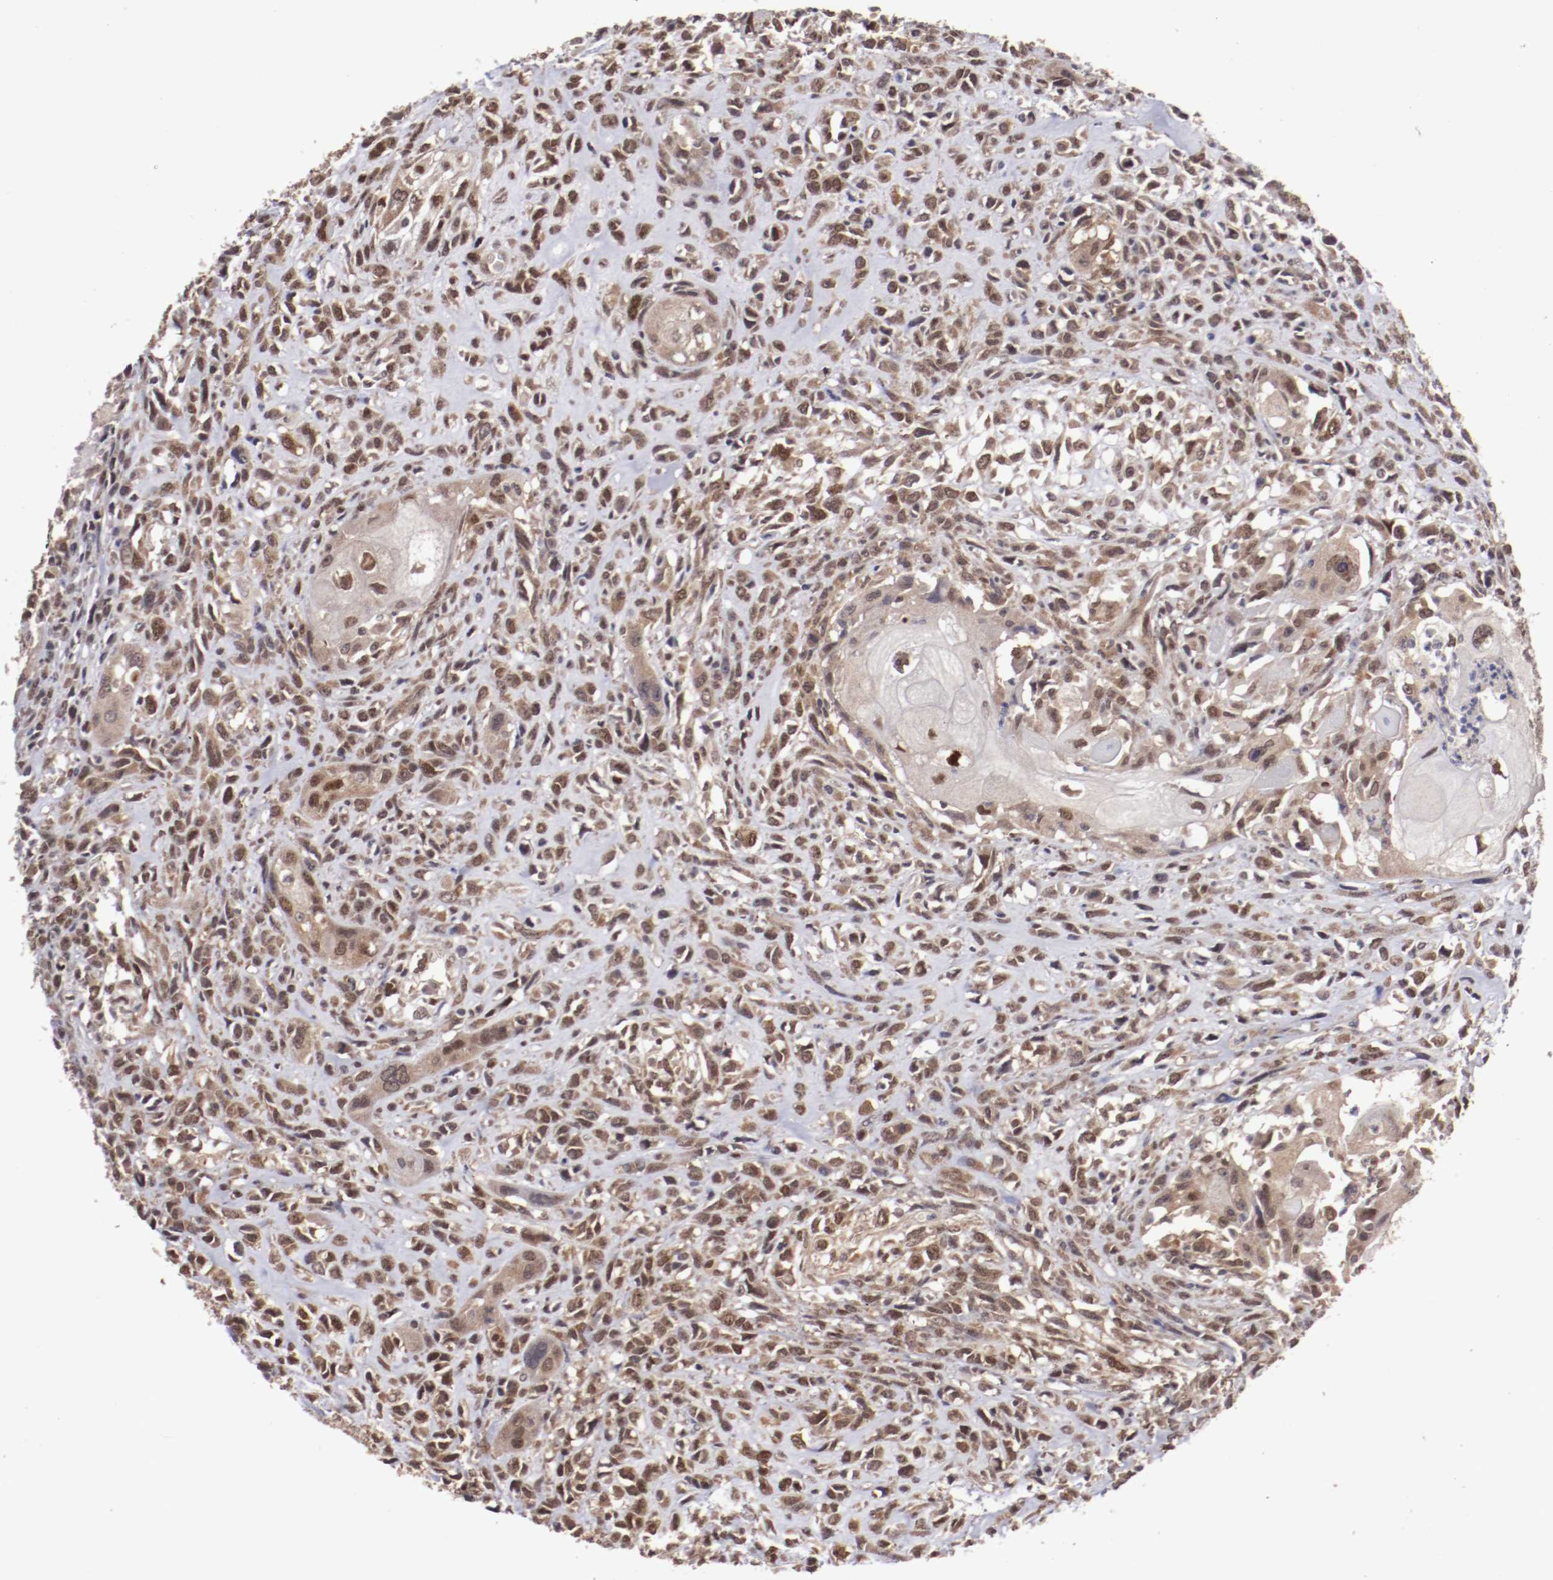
{"staining": {"intensity": "moderate", "quantity": ">75%", "location": "cytoplasmic/membranous,nuclear"}, "tissue": "head and neck cancer", "cell_type": "Tumor cells", "image_type": "cancer", "snomed": [{"axis": "morphology", "description": "Neoplasm, malignant, NOS"}, {"axis": "topography", "description": "Salivary gland"}, {"axis": "topography", "description": "Head-Neck"}], "caption": "IHC of human neoplasm (malignant) (head and neck) demonstrates medium levels of moderate cytoplasmic/membranous and nuclear staining in approximately >75% of tumor cells. (DAB (3,3'-diaminobenzidine) = brown stain, brightfield microscopy at high magnification).", "gene": "ARNT", "patient": {"sex": "male", "age": 43}}